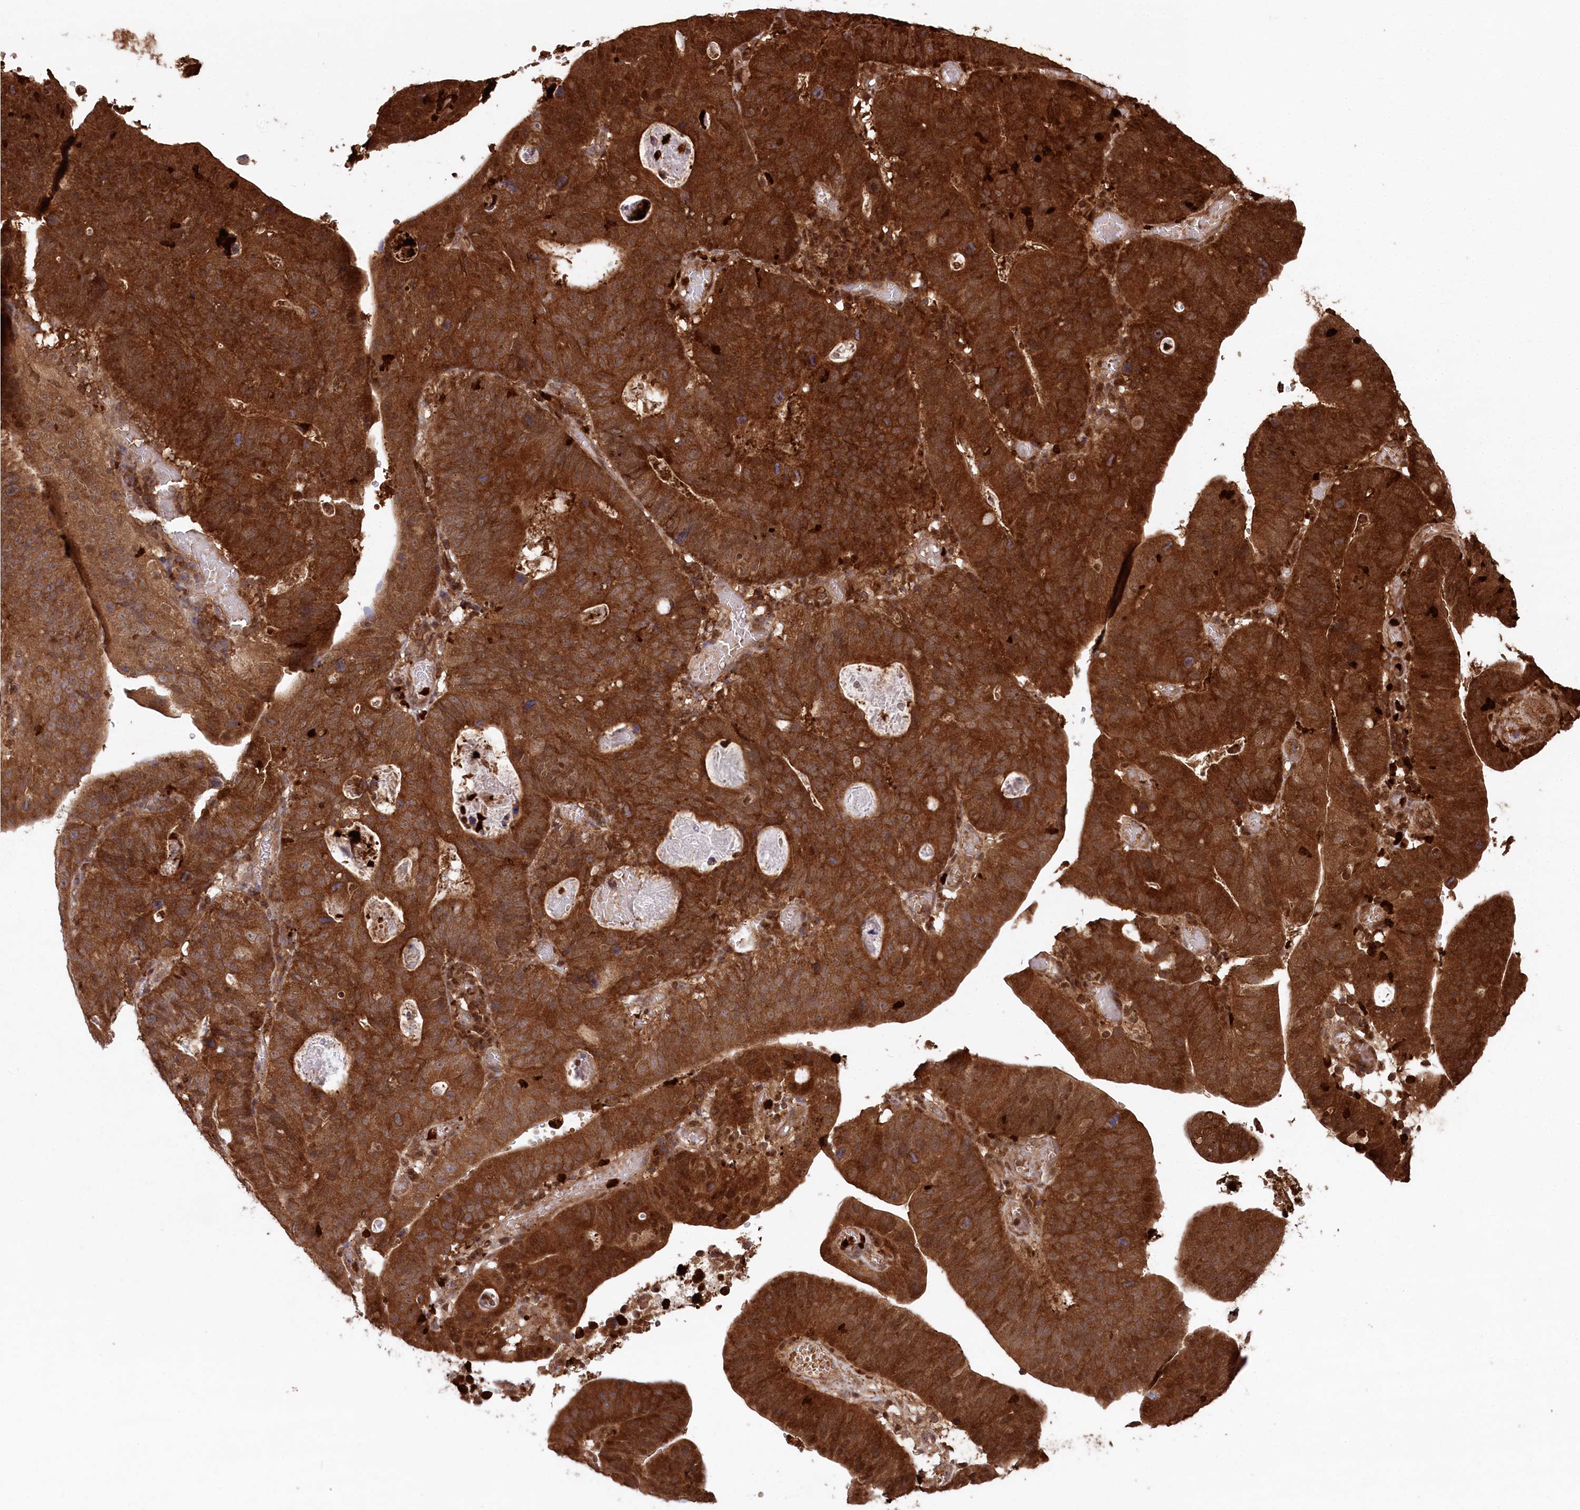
{"staining": {"intensity": "strong", "quantity": ">75%", "location": "cytoplasmic/membranous,nuclear"}, "tissue": "stomach cancer", "cell_type": "Tumor cells", "image_type": "cancer", "snomed": [{"axis": "morphology", "description": "Adenocarcinoma, NOS"}, {"axis": "topography", "description": "Stomach"}], "caption": "Human stomach cancer stained with a protein marker displays strong staining in tumor cells.", "gene": "LSG1", "patient": {"sex": "male", "age": 59}}